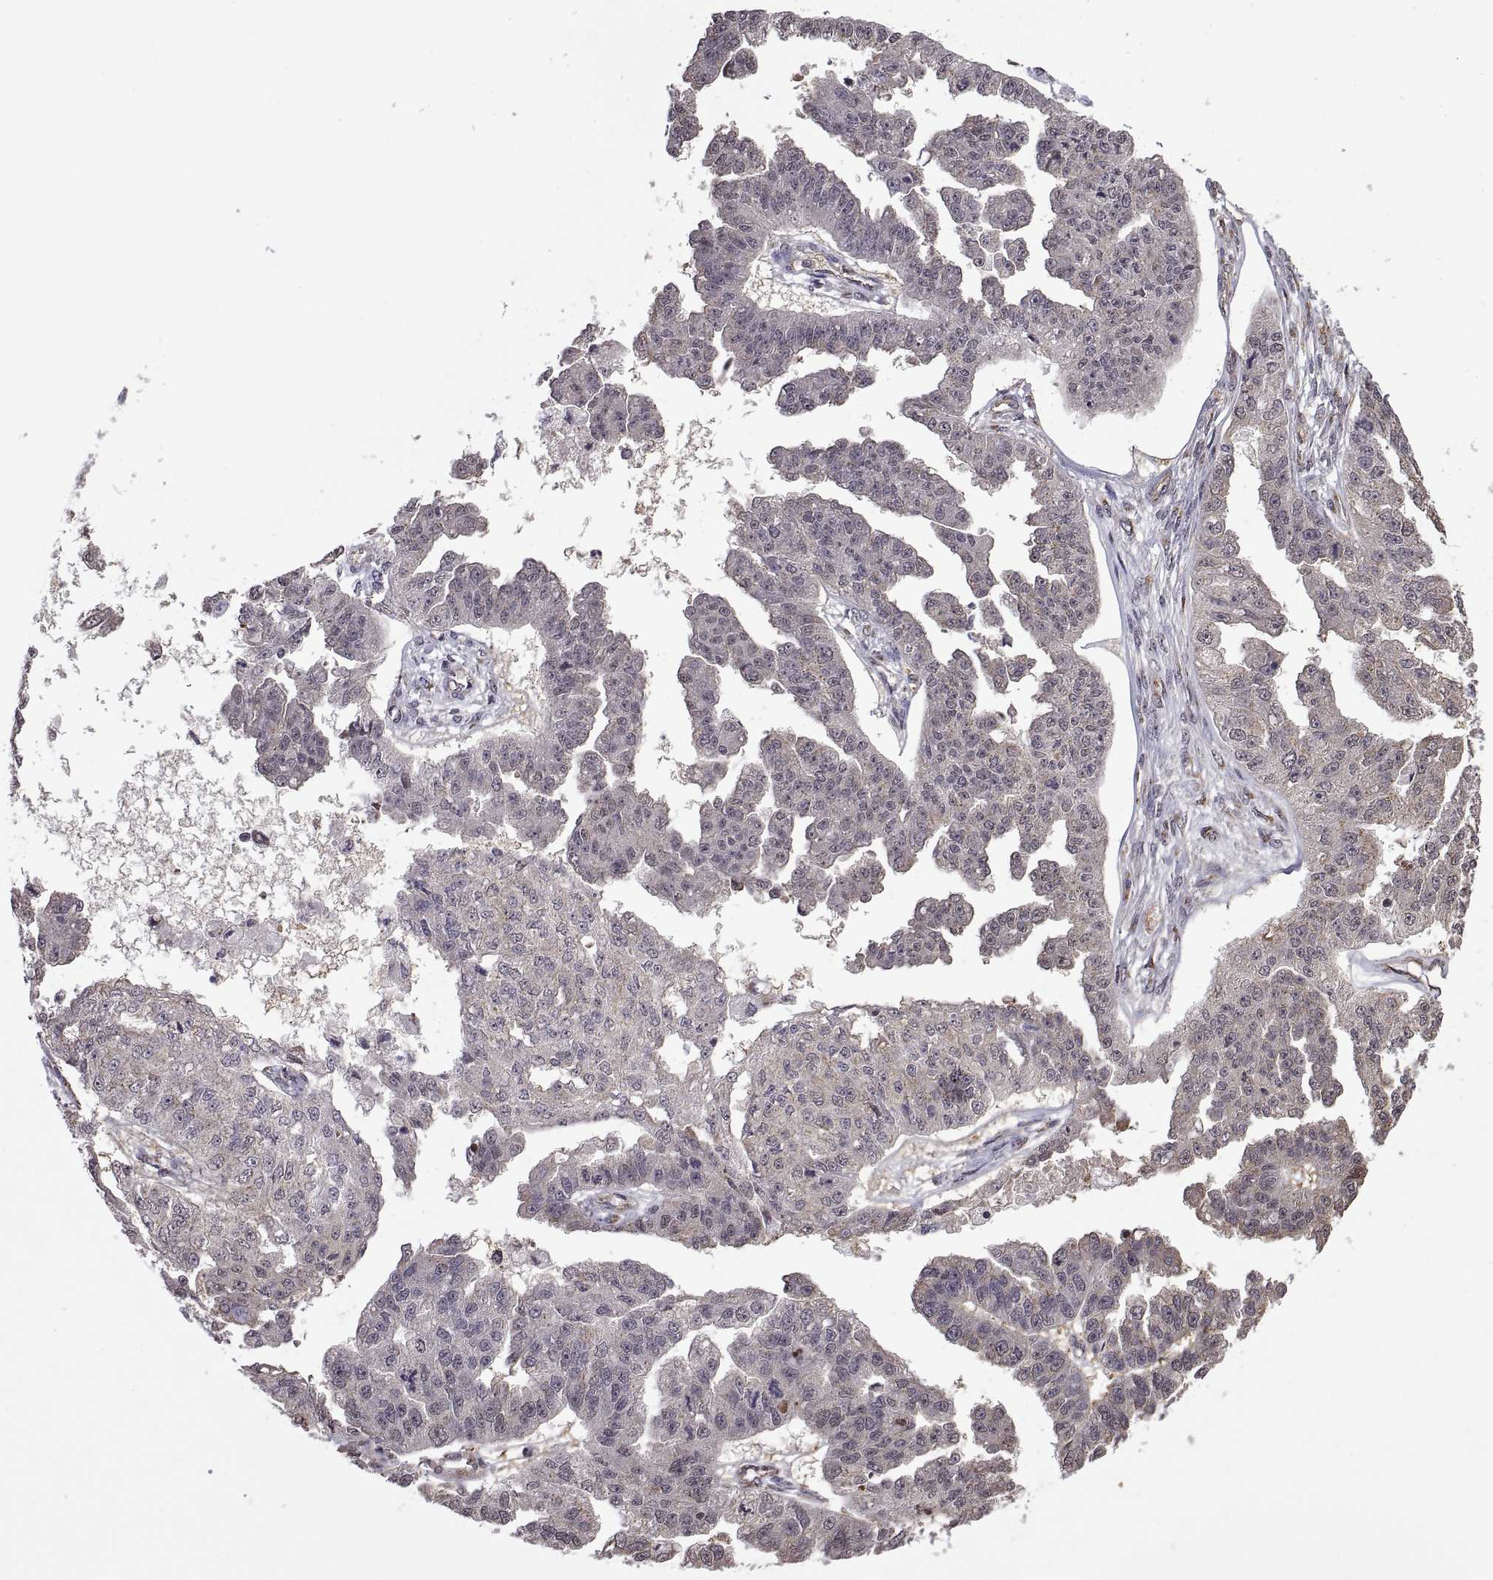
{"staining": {"intensity": "negative", "quantity": "none", "location": "none"}, "tissue": "ovarian cancer", "cell_type": "Tumor cells", "image_type": "cancer", "snomed": [{"axis": "morphology", "description": "Cystadenocarcinoma, serous, NOS"}, {"axis": "topography", "description": "Ovary"}], "caption": "Immunohistochemical staining of human ovarian cancer (serous cystadenocarcinoma) reveals no significant staining in tumor cells.", "gene": "ARRB1", "patient": {"sex": "female", "age": 58}}